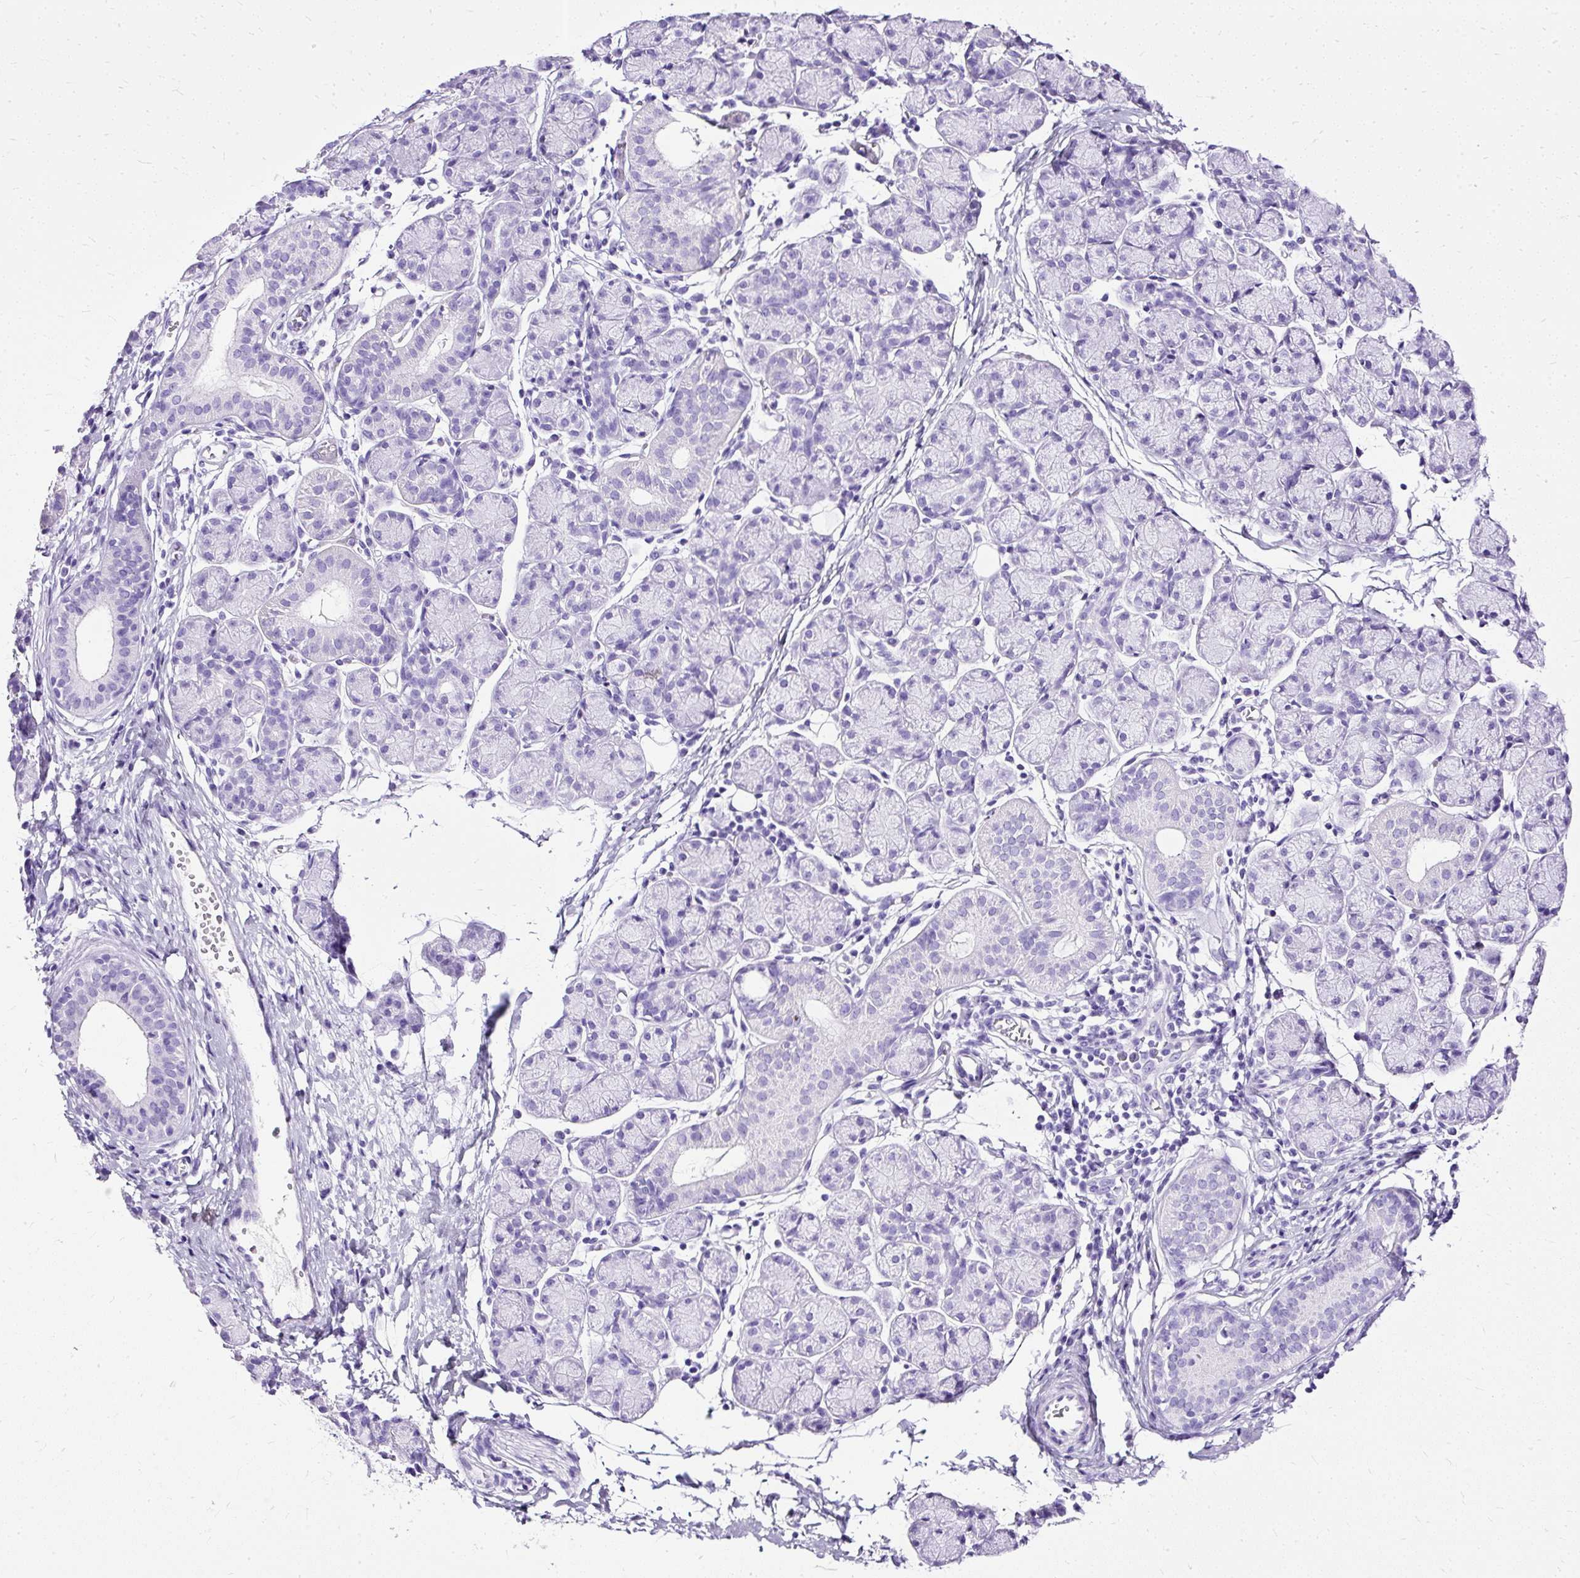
{"staining": {"intensity": "negative", "quantity": "none", "location": "none"}, "tissue": "salivary gland", "cell_type": "Glandular cells", "image_type": "normal", "snomed": [{"axis": "morphology", "description": "Normal tissue, NOS"}, {"axis": "morphology", "description": "Inflammation, NOS"}, {"axis": "topography", "description": "Lymph node"}, {"axis": "topography", "description": "Salivary gland"}], "caption": "Histopathology image shows no protein staining in glandular cells of unremarkable salivary gland. (Immunohistochemistry (ihc), brightfield microscopy, high magnification).", "gene": "SLC8A2", "patient": {"sex": "male", "age": 3}}